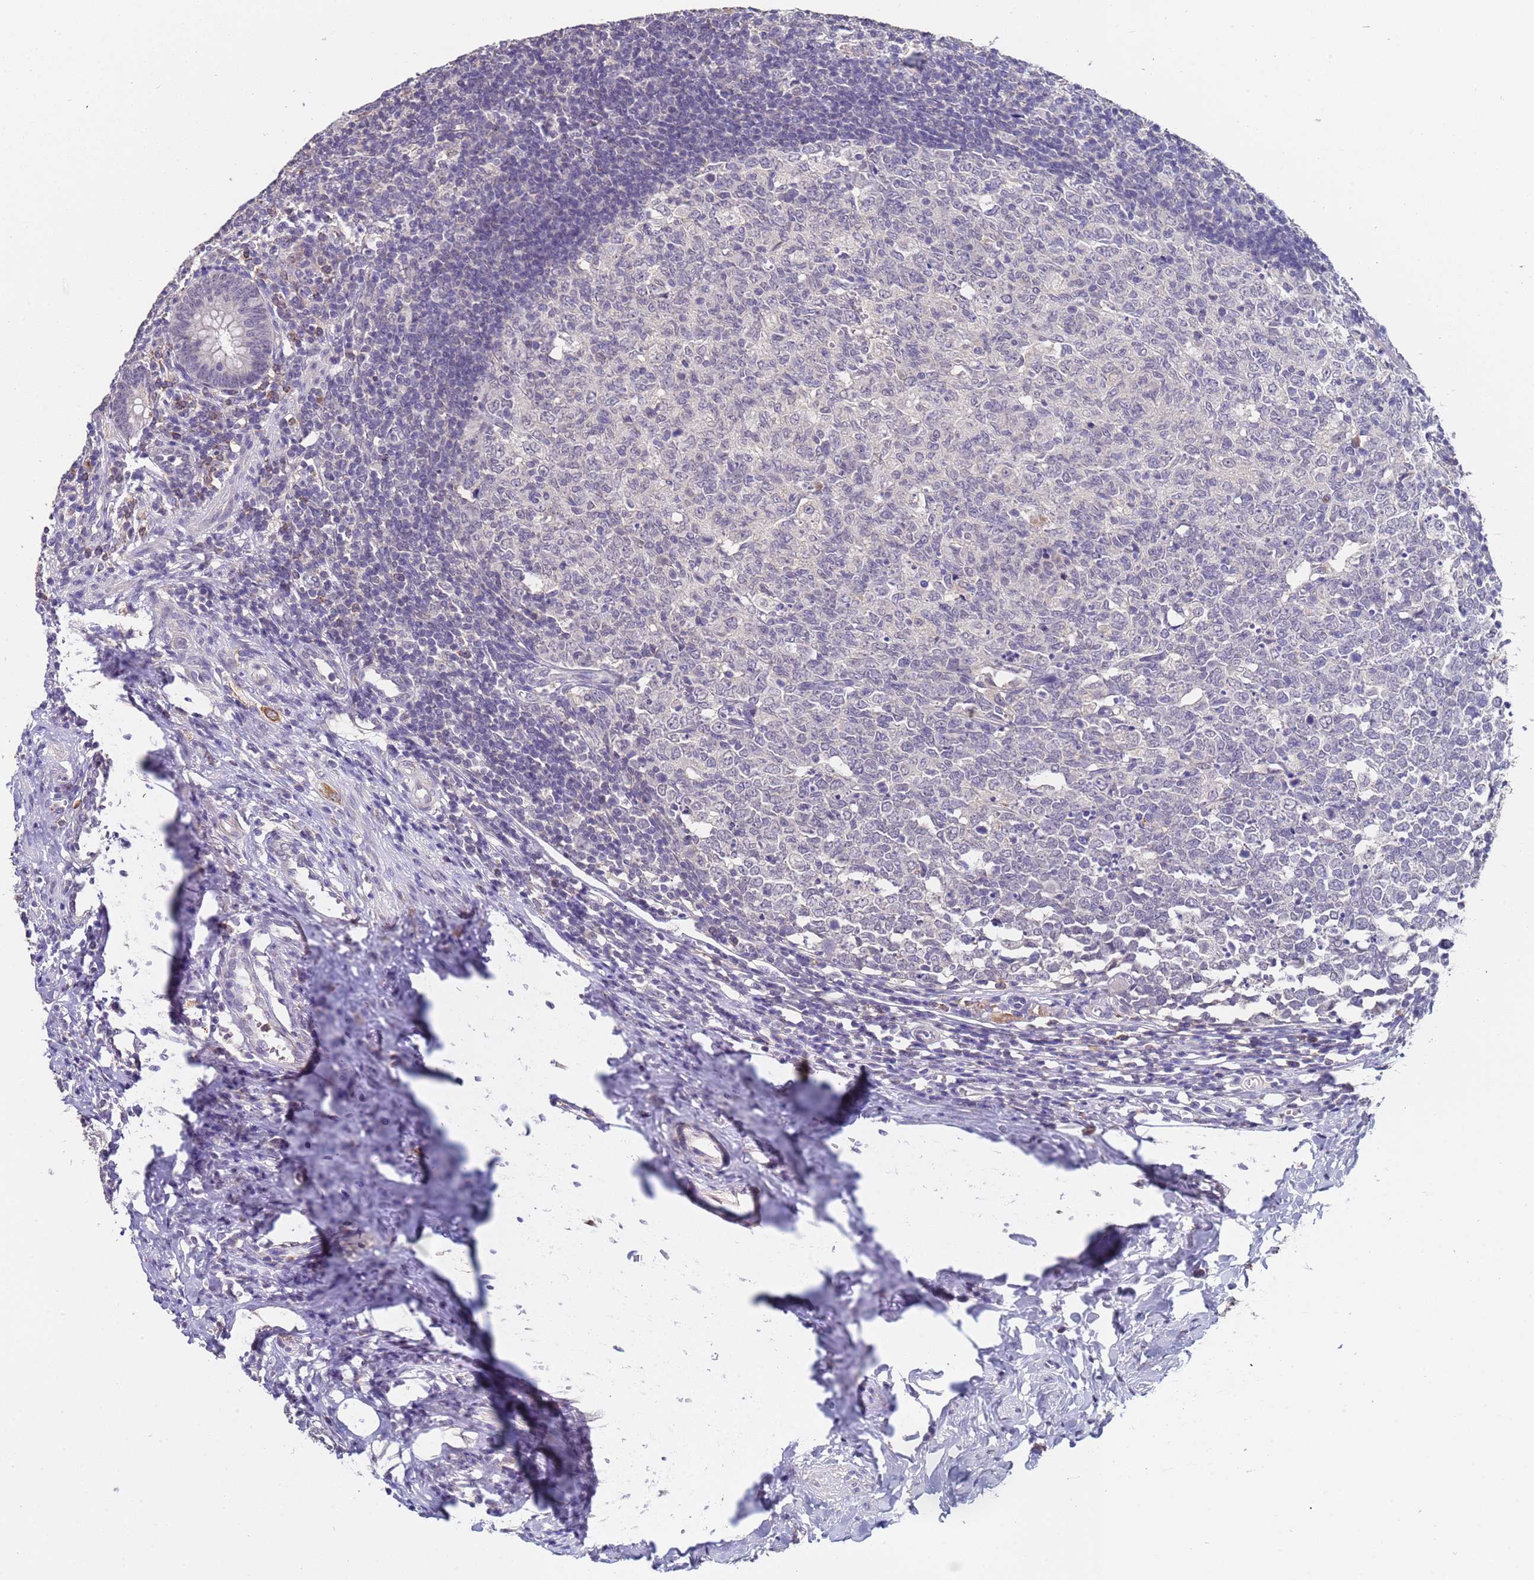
{"staining": {"intensity": "weak", "quantity": "<25%", "location": "nuclear"}, "tissue": "appendix", "cell_type": "Glandular cells", "image_type": "normal", "snomed": [{"axis": "morphology", "description": "Normal tissue, NOS"}, {"axis": "topography", "description": "Appendix"}], "caption": "DAB immunohistochemical staining of normal human appendix exhibits no significant positivity in glandular cells. The staining was performed using DAB (3,3'-diaminobenzidine) to visualize the protein expression in brown, while the nuclei were stained in blue with hematoxylin (Magnification: 20x).", "gene": "ZNF248", "patient": {"sex": "male", "age": 14}}